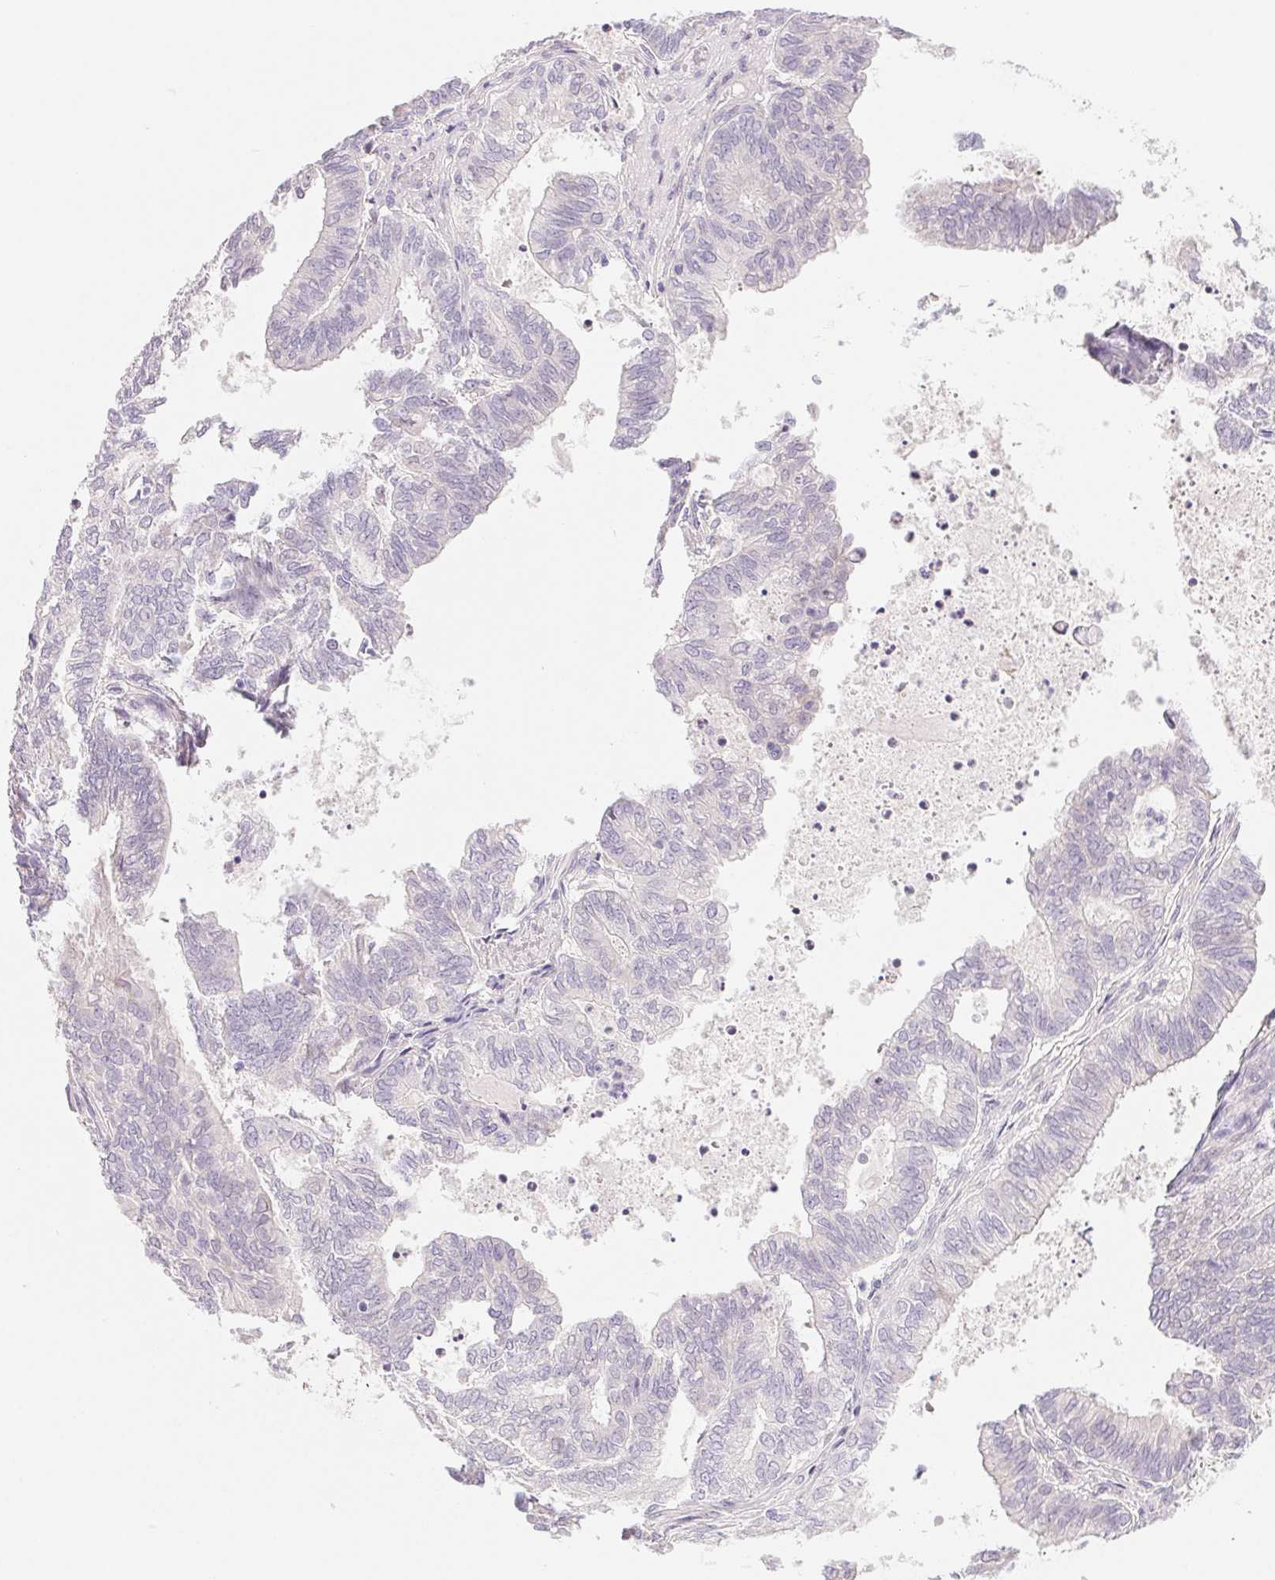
{"staining": {"intensity": "negative", "quantity": "none", "location": "none"}, "tissue": "ovarian cancer", "cell_type": "Tumor cells", "image_type": "cancer", "snomed": [{"axis": "morphology", "description": "Carcinoma, endometroid"}, {"axis": "topography", "description": "Ovary"}], "caption": "Protein analysis of endometroid carcinoma (ovarian) shows no significant staining in tumor cells. The staining was performed using DAB to visualize the protein expression in brown, while the nuclei were stained in blue with hematoxylin (Magnification: 20x).", "gene": "CTNND2", "patient": {"sex": "female", "age": 64}}